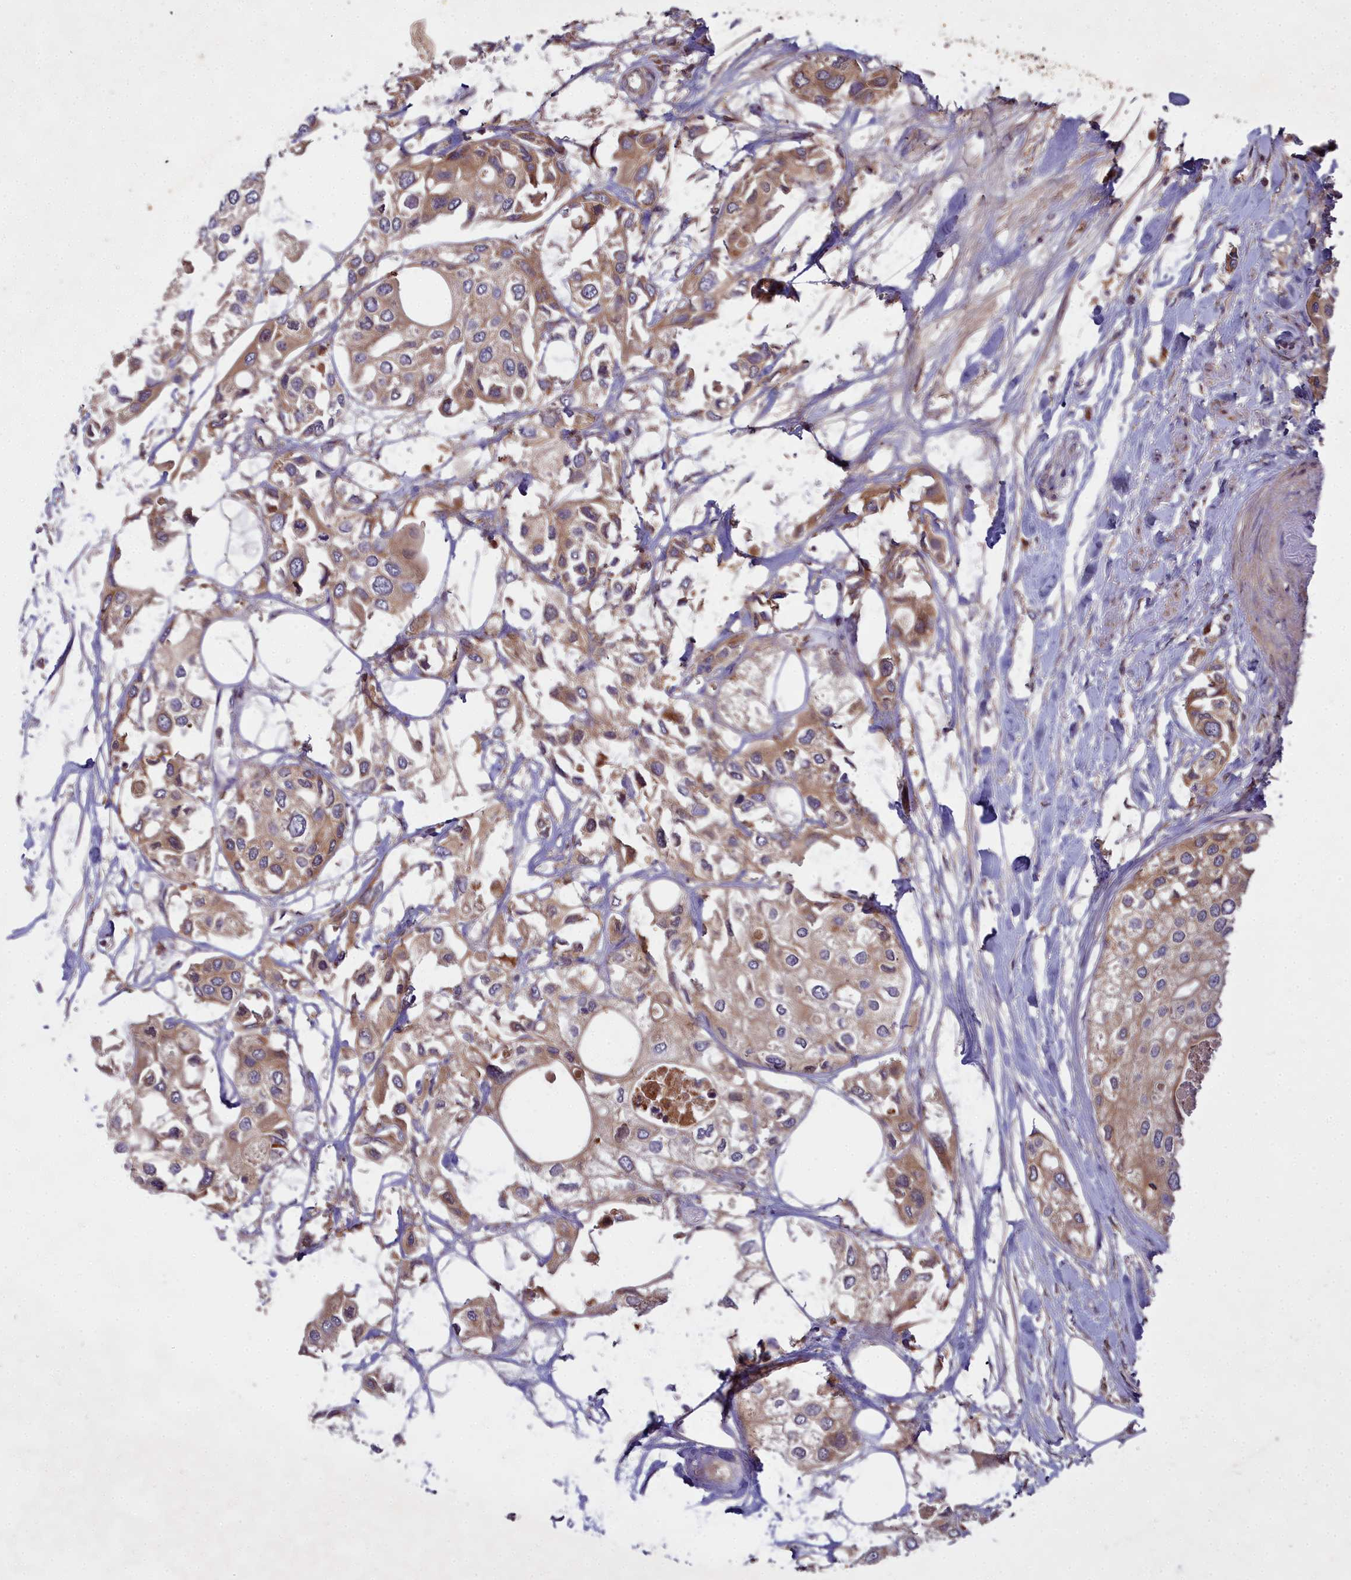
{"staining": {"intensity": "moderate", "quantity": ">75%", "location": "cytoplasmic/membranous"}, "tissue": "urothelial cancer", "cell_type": "Tumor cells", "image_type": "cancer", "snomed": [{"axis": "morphology", "description": "Urothelial carcinoma, High grade"}, {"axis": "topography", "description": "Urinary bladder"}], "caption": "IHC (DAB) staining of human urothelial cancer displays moderate cytoplasmic/membranous protein staining in approximately >75% of tumor cells.", "gene": "CCDC167", "patient": {"sex": "male", "age": 64}}